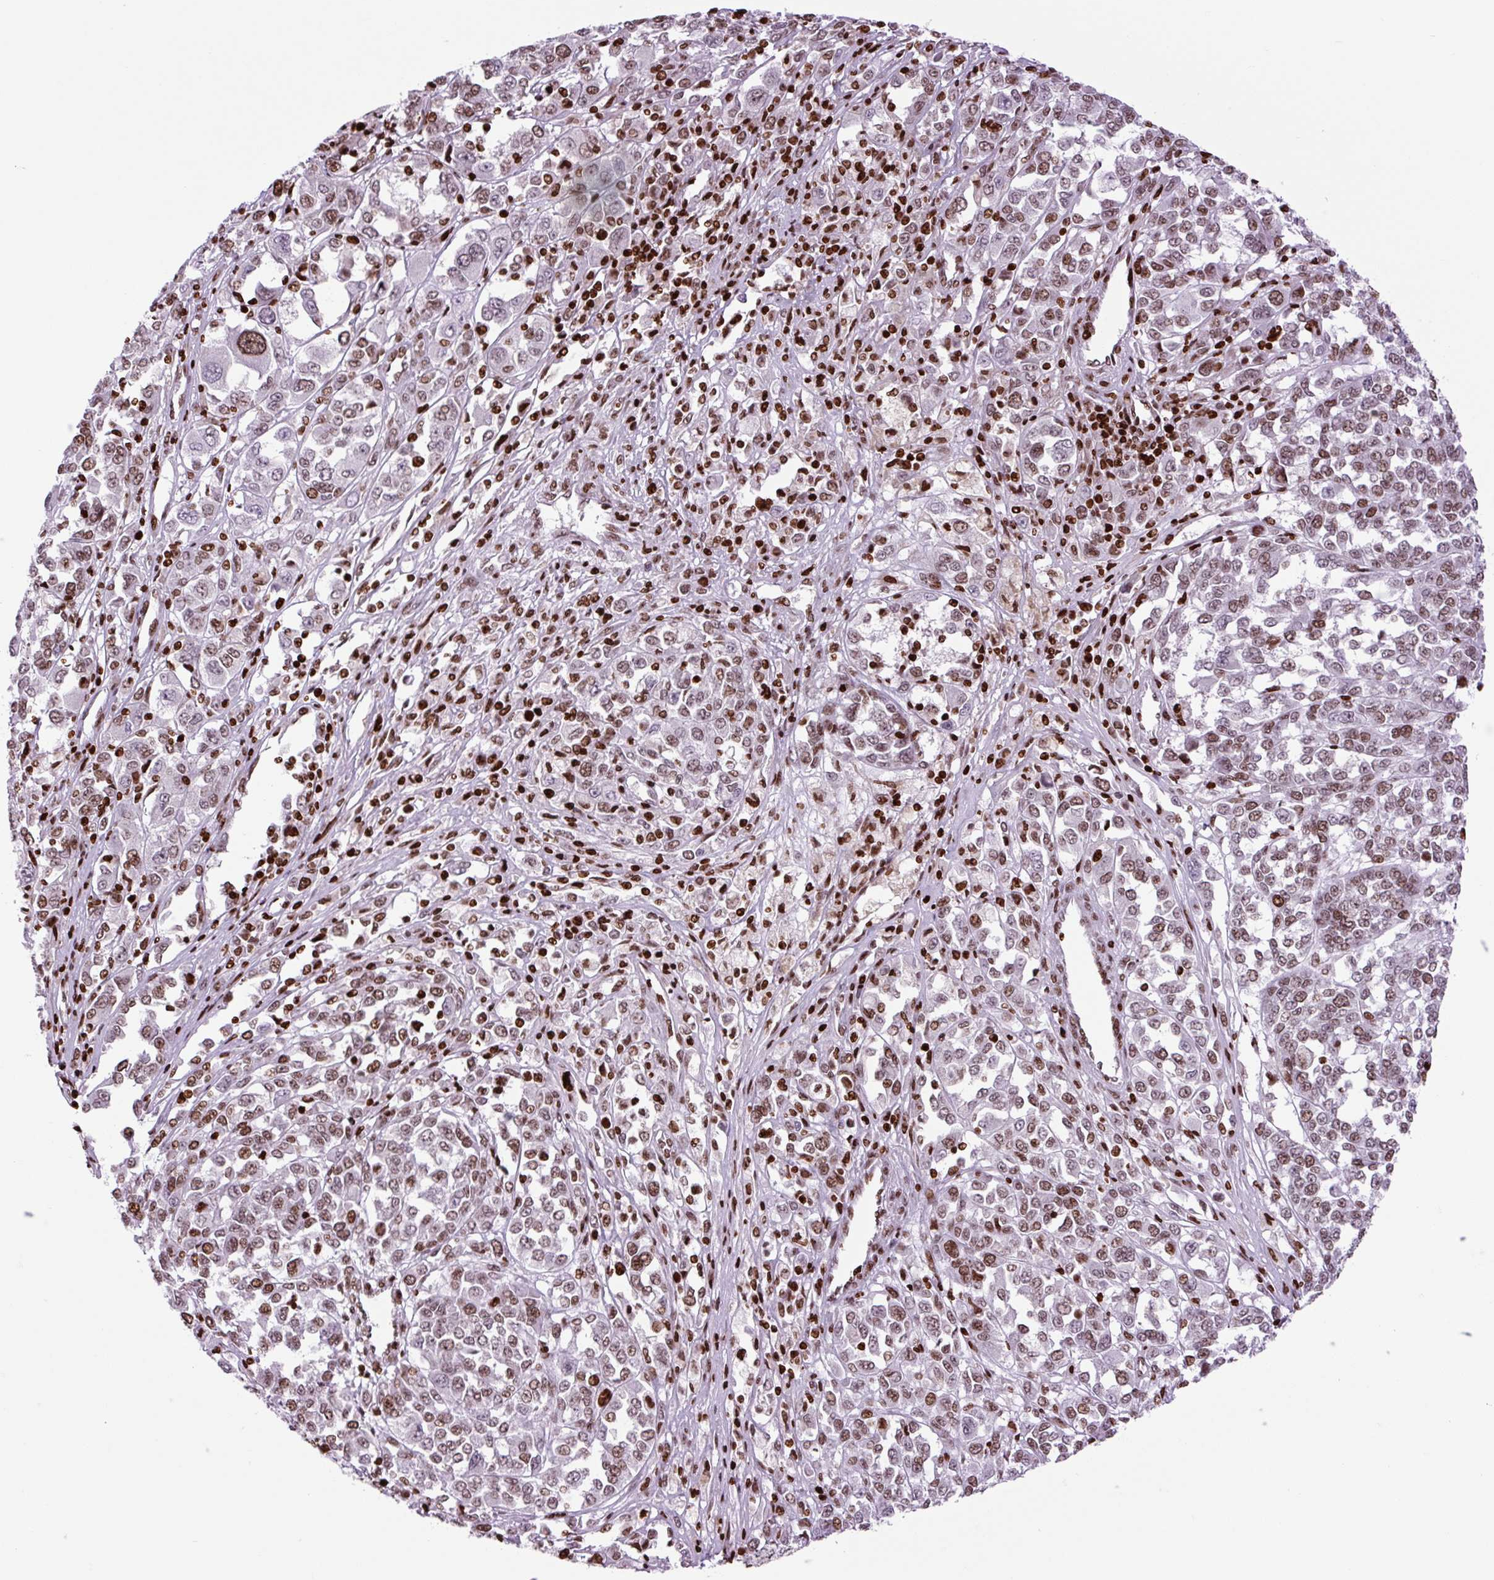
{"staining": {"intensity": "moderate", "quantity": ">75%", "location": "nuclear"}, "tissue": "melanoma", "cell_type": "Tumor cells", "image_type": "cancer", "snomed": [{"axis": "morphology", "description": "Malignant melanoma, Metastatic site"}, {"axis": "topography", "description": "Lymph node"}], "caption": "A high-resolution micrograph shows immunohistochemistry (IHC) staining of melanoma, which displays moderate nuclear expression in approximately >75% of tumor cells. The protein is stained brown, and the nuclei are stained in blue (DAB (3,3'-diaminobenzidine) IHC with brightfield microscopy, high magnification).", "gene": "H1-3", "patient": {"sex": "male", "age": 44}}